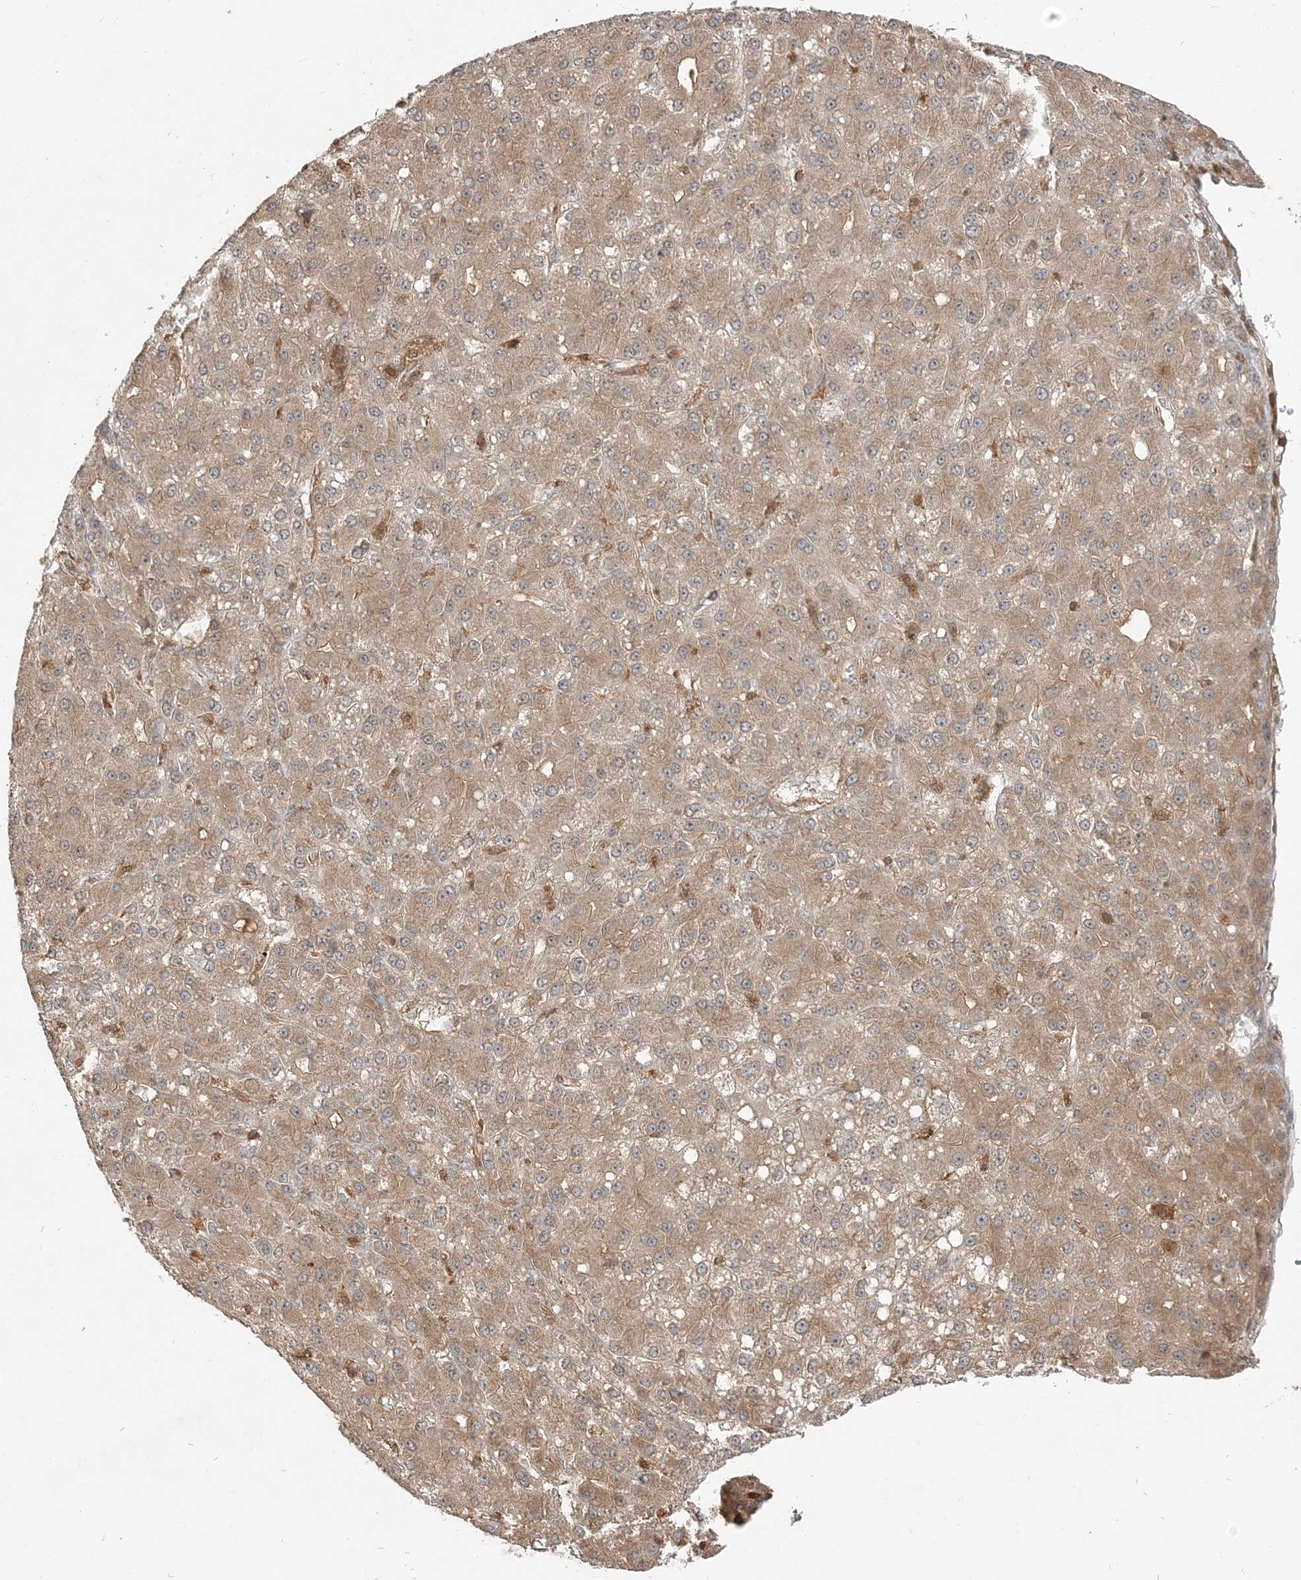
{"staining": {"intensity": "moderate", "quantity": ">75%", "location": "cytoplasmic/membranous"}, "tissue": "liver cancer", "cell_type": "Tumor cells", "image_type": "cancer", "snomed": [{"axis": "morphology", "description": "Carcinoma, Hepatocellular, NOS"}, {"axis": "topography", "description": "Liver"}], "caption": "Human hepatocellular carcinoma (liver) stained with a brown dye reveals moderate cytoplasmic/membranous positive positivity in approximately >75% of tumor cells.", "gene": "CAB39", "patient": {"sex": "male", "age": 67}}